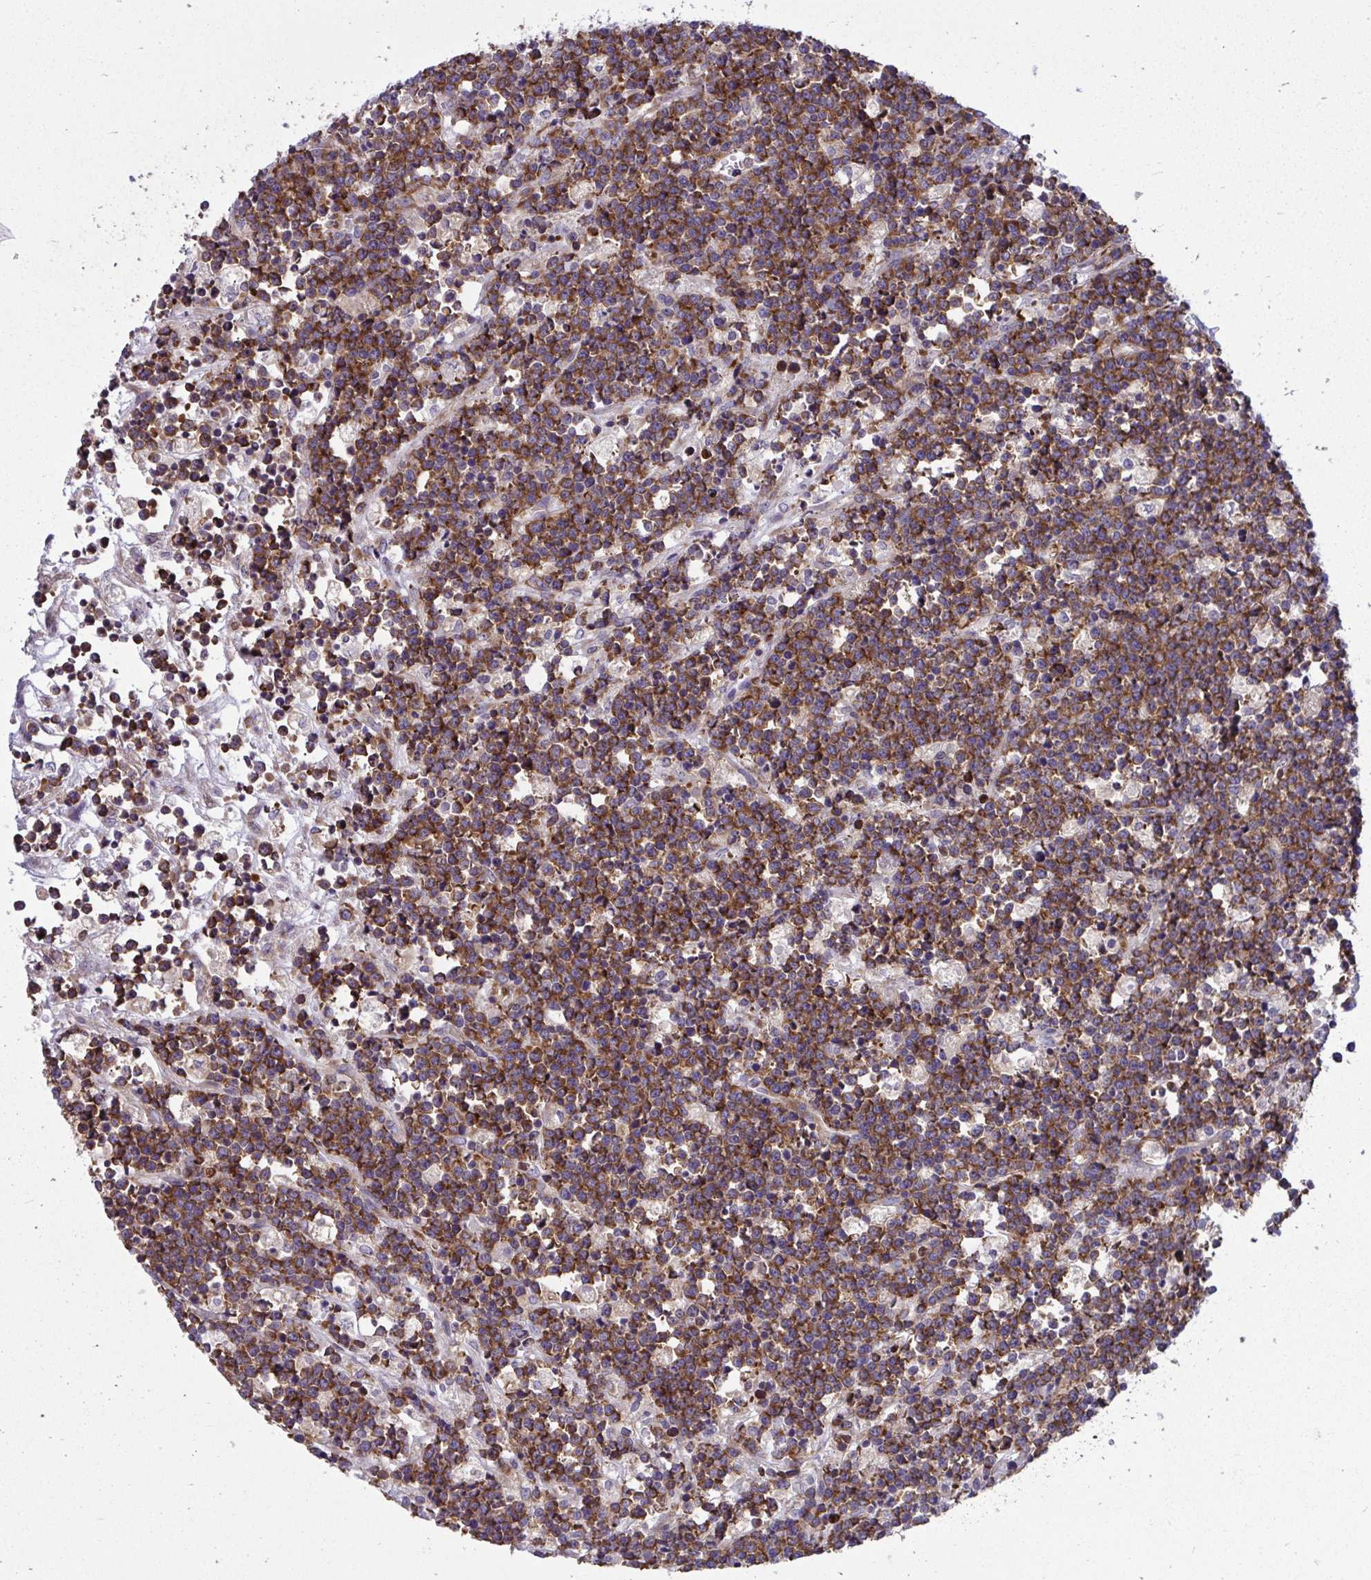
{"staining": {"intensity": "moderate", "quantity": ">75%", "location": "cytoplasmic/membranous"}, "tissue": "lymphoma", "cell_type": "Tumor cells", "image_type": "cancer", "snomed": [{"axis": "morphology", "description": "Malignant lymphoma, non-Hodgkin's type, High grade"}, {"axis": "topography", "description": "Ovary"}], "caption": "Malignant lymphoma, non-Hodgkin's type (high-grade) stained with a brown dye exhibits moderate cytoplasmic/membranous positive positivity in approximately >75% of tumor cells.", "gene": "GFPT2", "patient": {"sex": "female", "age": 56}}